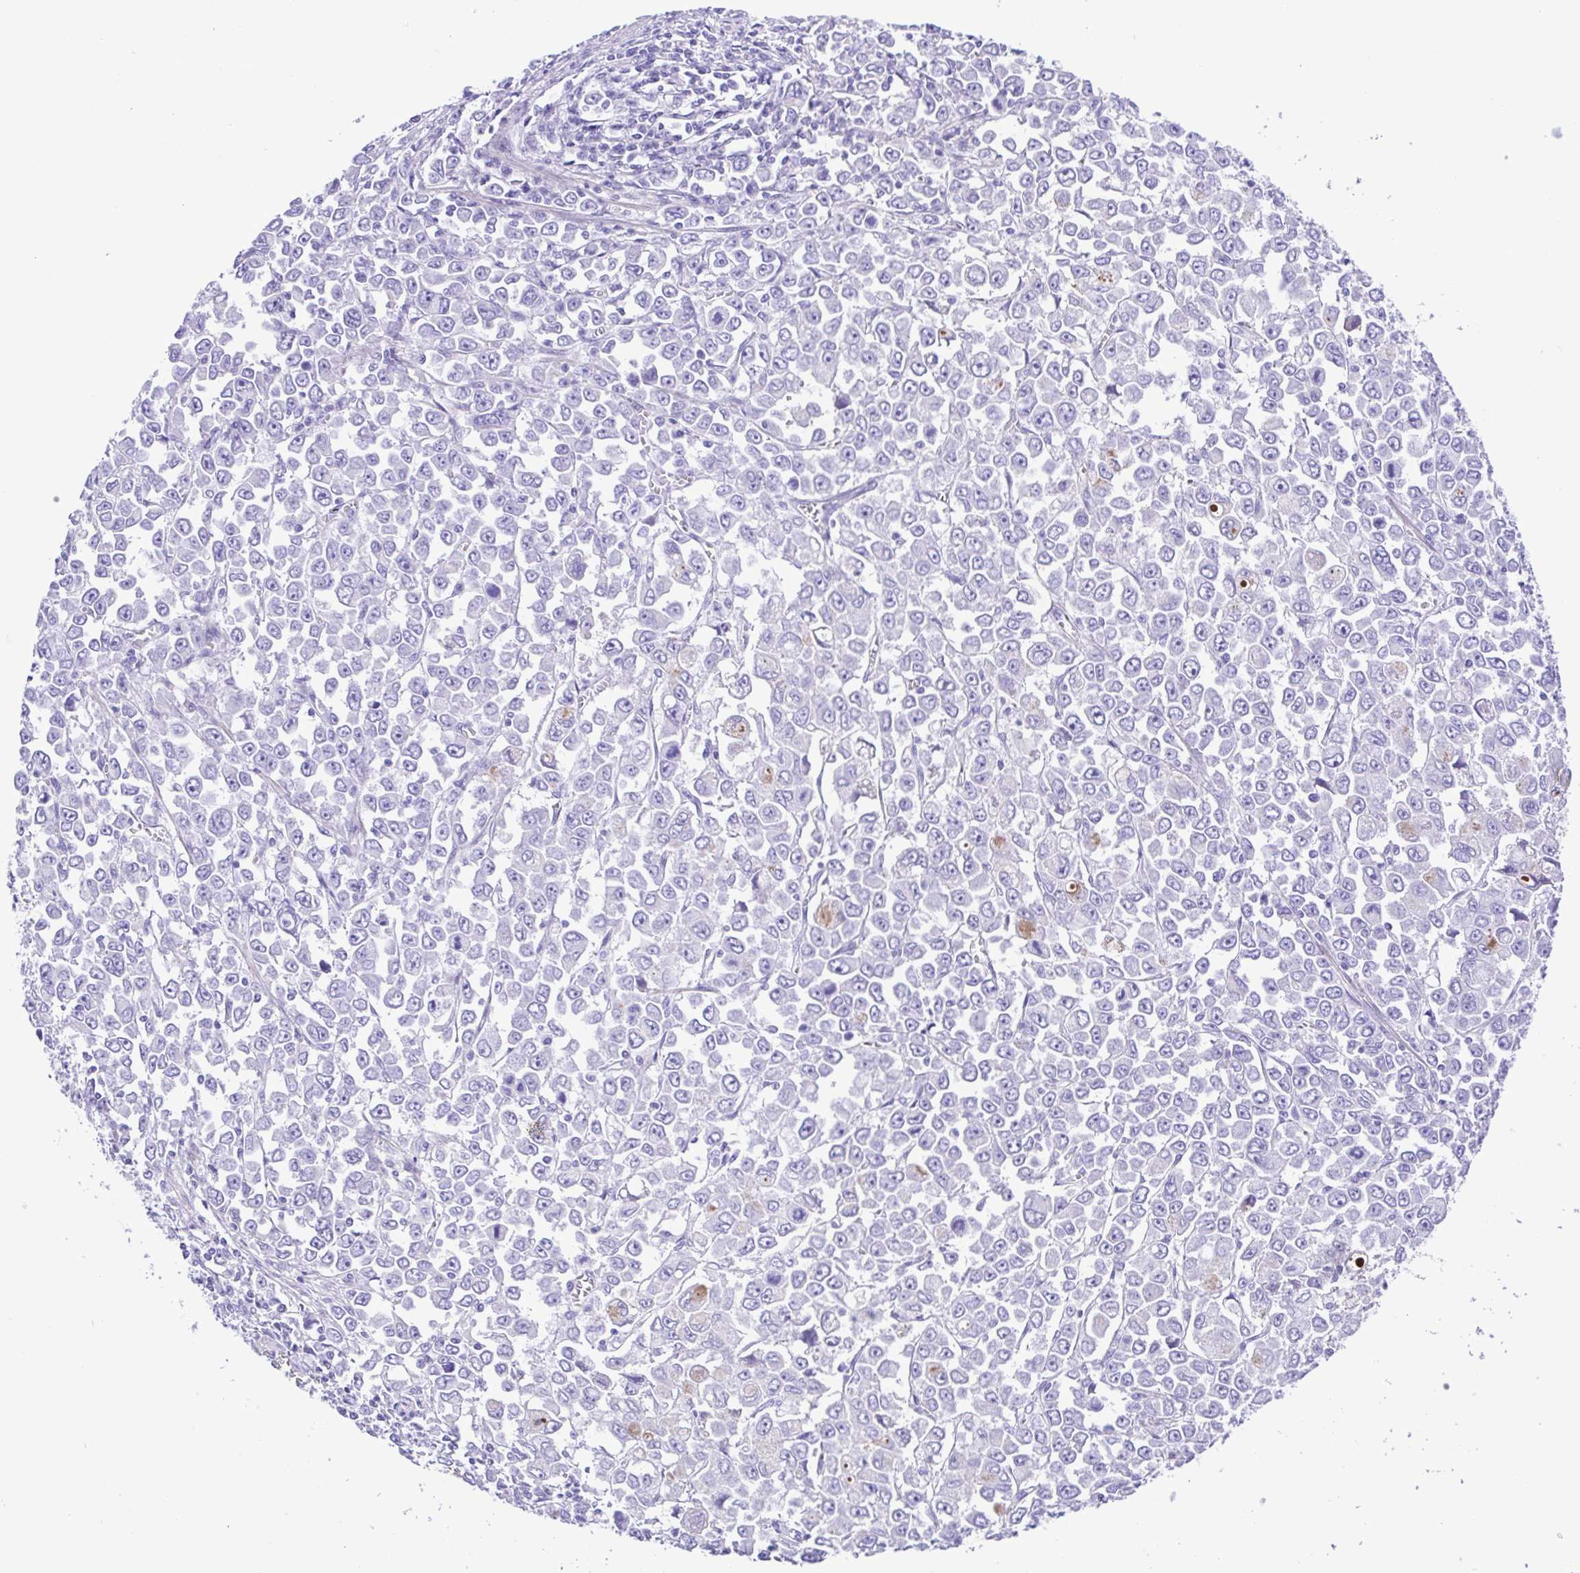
{"staining": {"intensity": "negative", "quantity": "none", "location": "none"}, "tissue": "stomach cancer", "cell_type": "Tumor cells", "image_type": "cancer", "snomed": [{"axis": "morphology", "description": "Adenocarcinoma, NOS"}, {"axis": "topography", "description": "Stomach, upper"}], "caption": "The immunohistochemistry micrograph has no significant positivity in tumor cells of stomach cancer tissue.", "gene": "ISM2", "patient": {"sex": "male", "age": 70}}